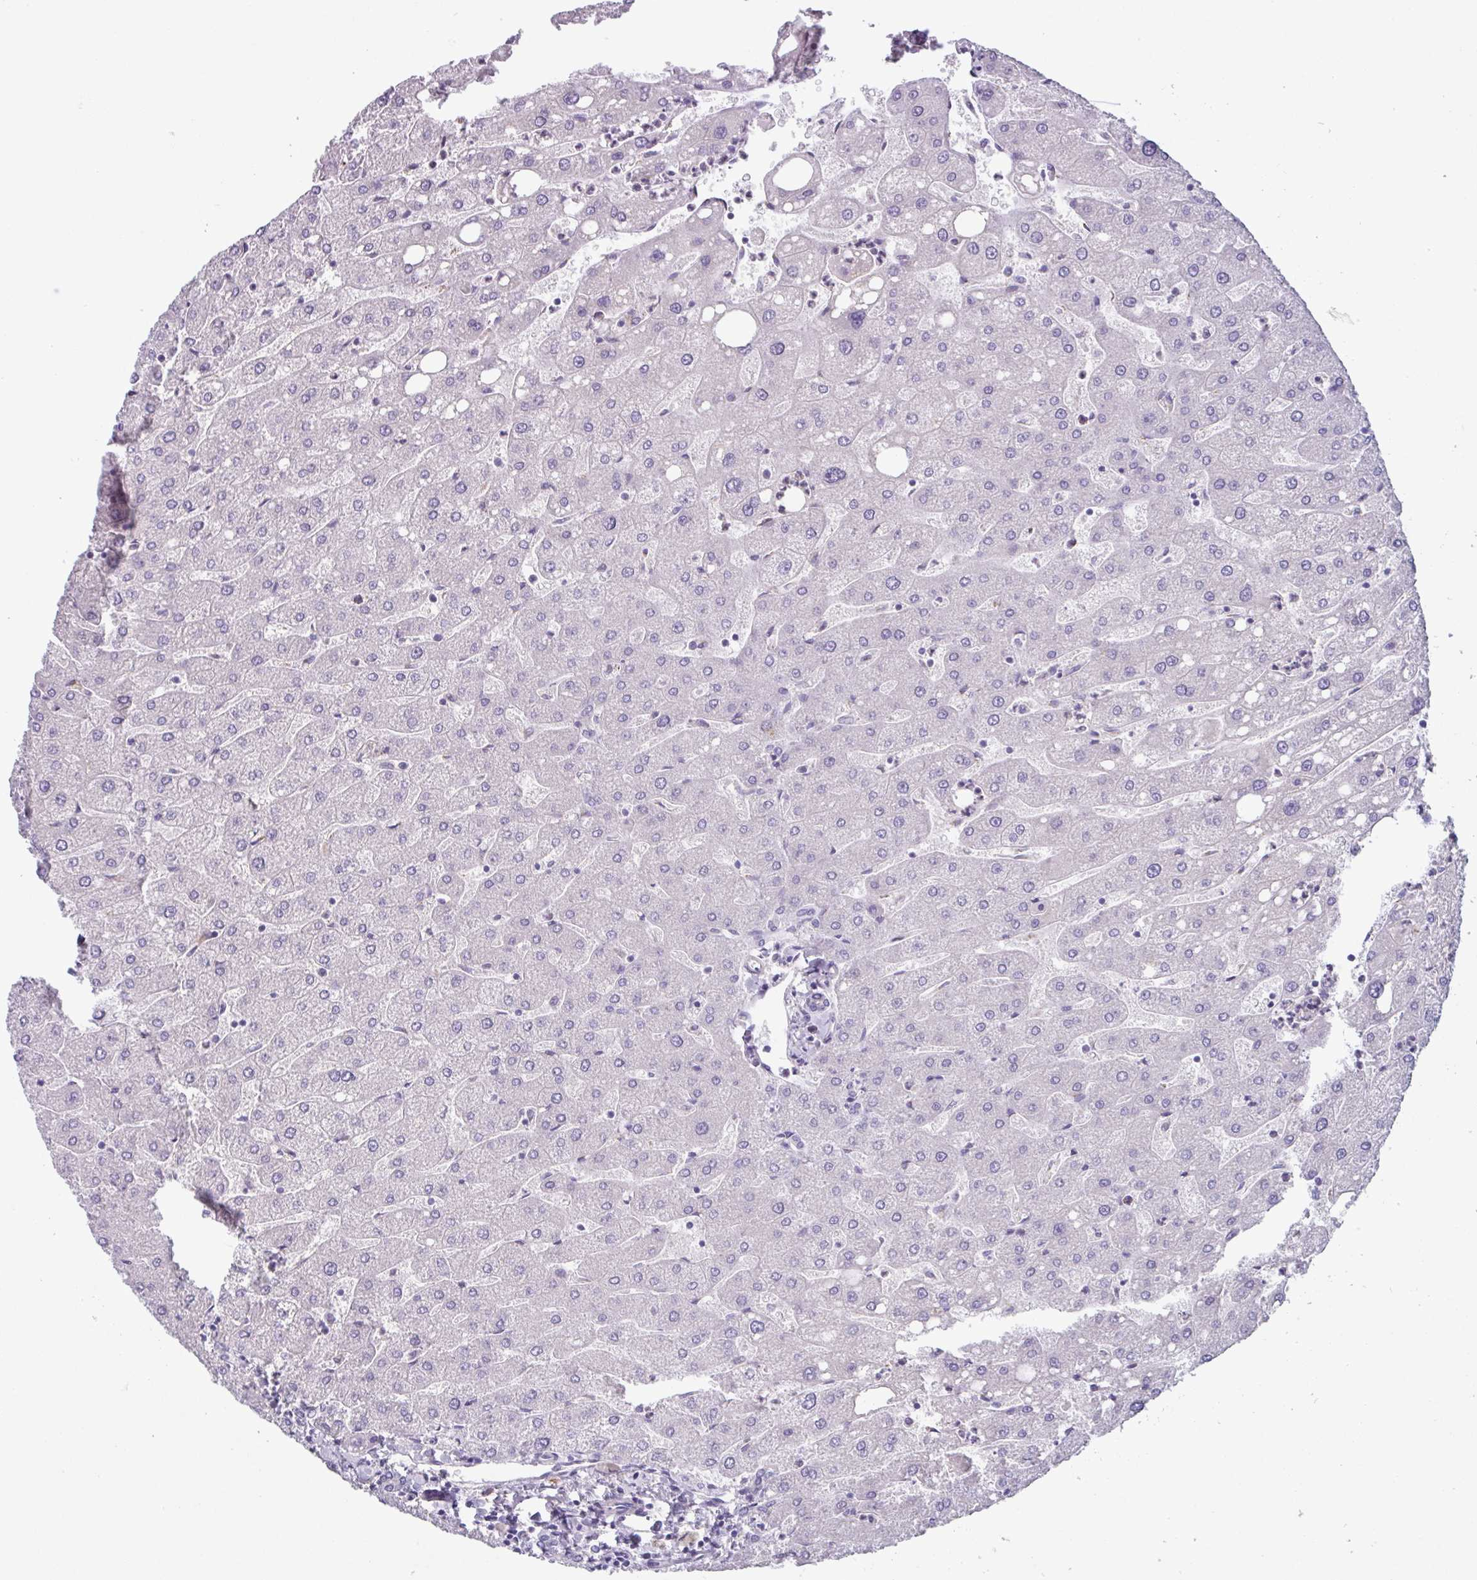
{"staining": {"intensity": "negative", "quantity": "none", "location": "none"}, "tissue": "liver", "cell_type": "Cholangiocytes", "image_type": "normal", "snomed": [{"axis": "morphology", "description": "Normal tissue, NOS"}, {"axis": "topography", "description": "Liver"}], "caption": "Histopathology image shows no protein staining in cholangiocytes of normal liver. Nuclei are stained in blue.", "gene": "ADGRE1", "patient": {"sex": "male", "age": 67}}